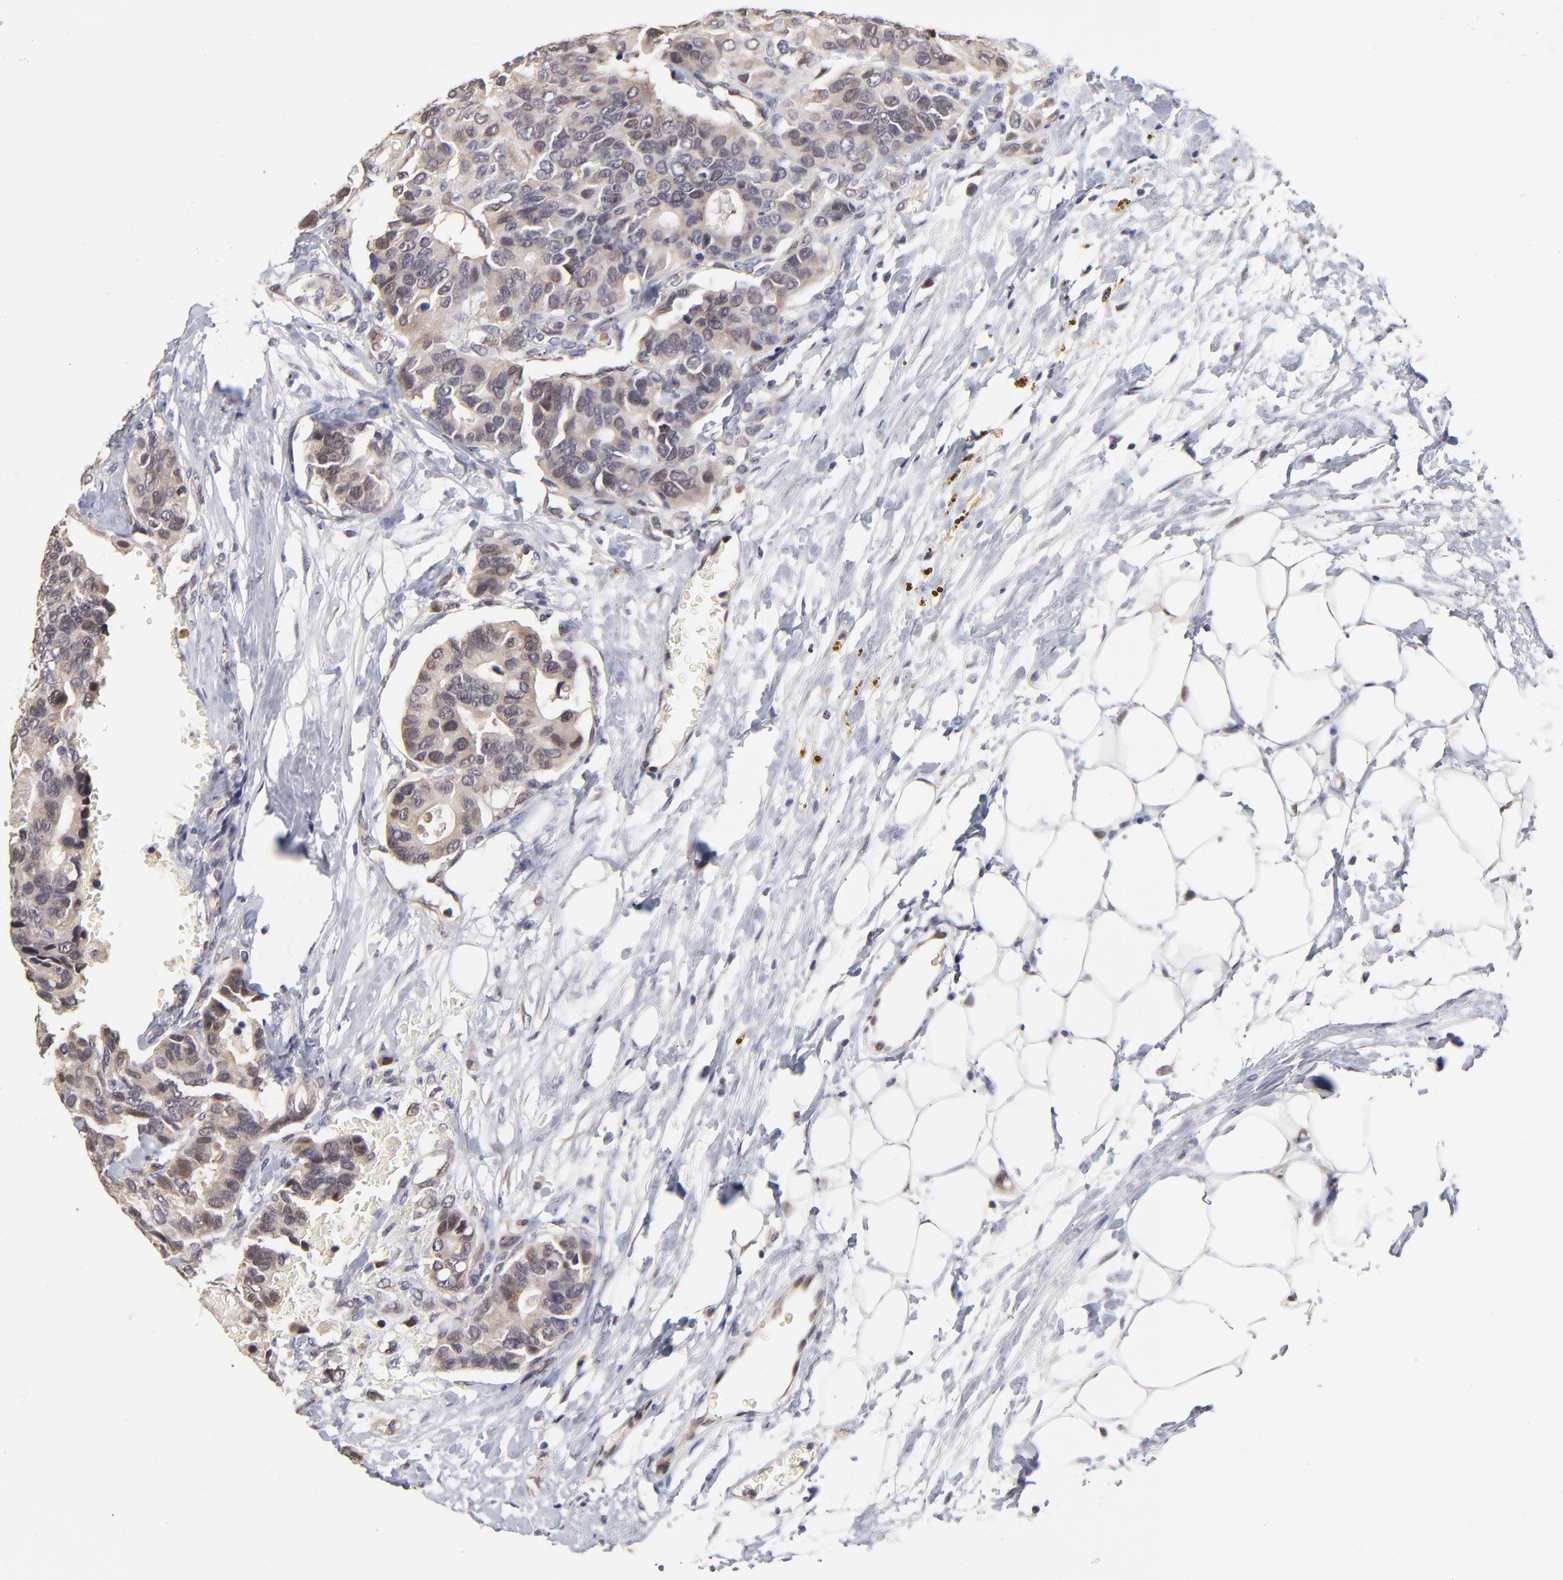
{"staining": {"intensity": "moderate", "quantity": ">75%", "location": "cytoplasmic/membranous"}, "tissue": "breast cancer", "cell_type": "Tumor cells", "image_type": "cancer", "snomed": [{"axis": "morphology", "description": "Duct carcinoma"}, {"axis": "topography", "description": "Breast"}], "caption": "The histopathology image shows staining of breast cancer (invasive ductal carcinoma), revealing moderate cytoplasmic/membranous protein expression (brown color) within tumor cells.", "gene": "ZNF10", "patient": {"sex": "female", "age": 69}}